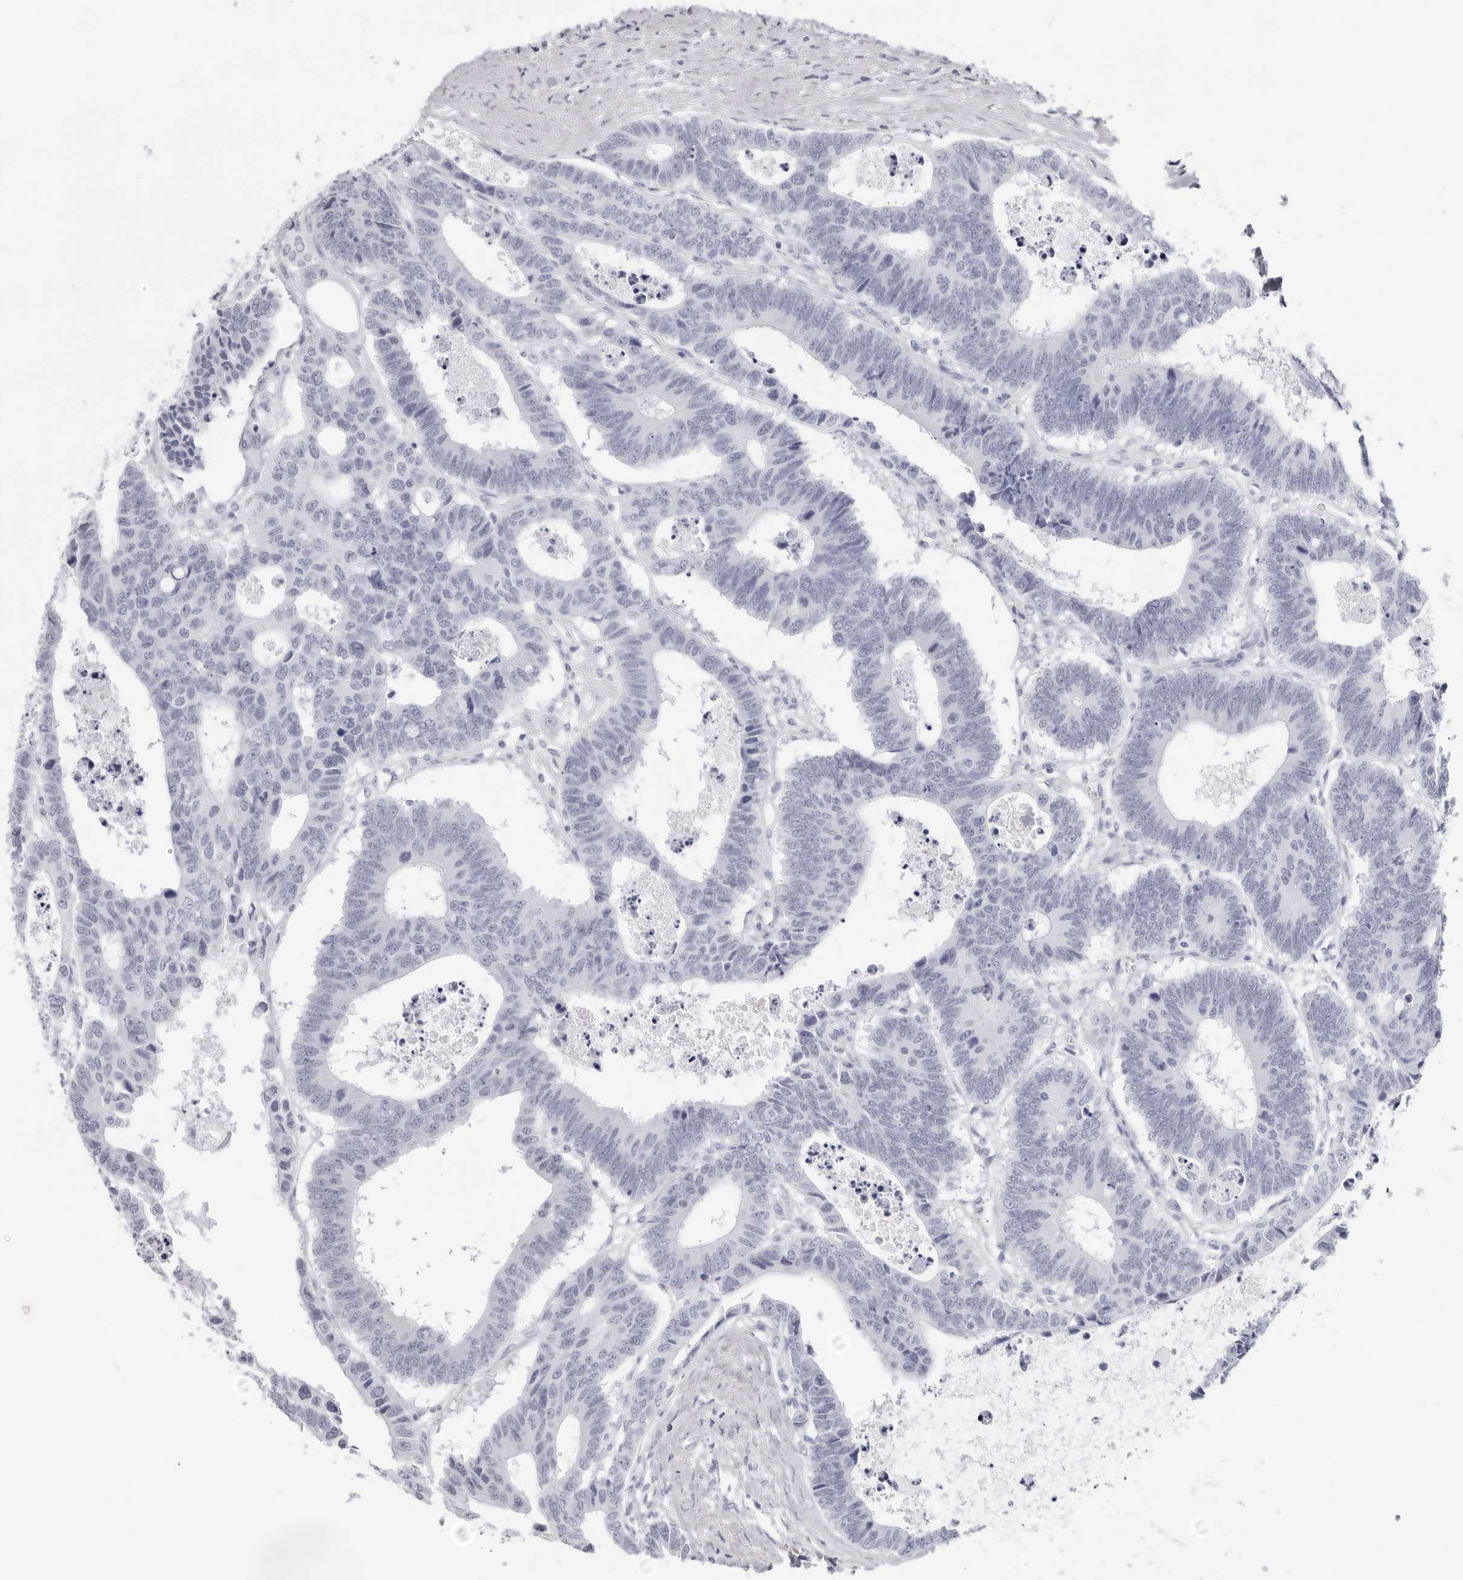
{"staining": {"intensity": "negative", "quantity": "none", "location": "none"}, "tissue": "colorectal cancer", "cell_type": "Tumor cells", "image_type": "cancer", "snomed": [{"axis": "morphology", "description": "Adenocarcinoma, NOS"}, {"axis": "topography", "description": "Rectum"}], "caption": "Colorectal adenocarcinoma was stained to show a protein in brown. There is no significant expression in tumor cells.", "gene": "CST2", "patient": {"sex": "male", "age": 84}}